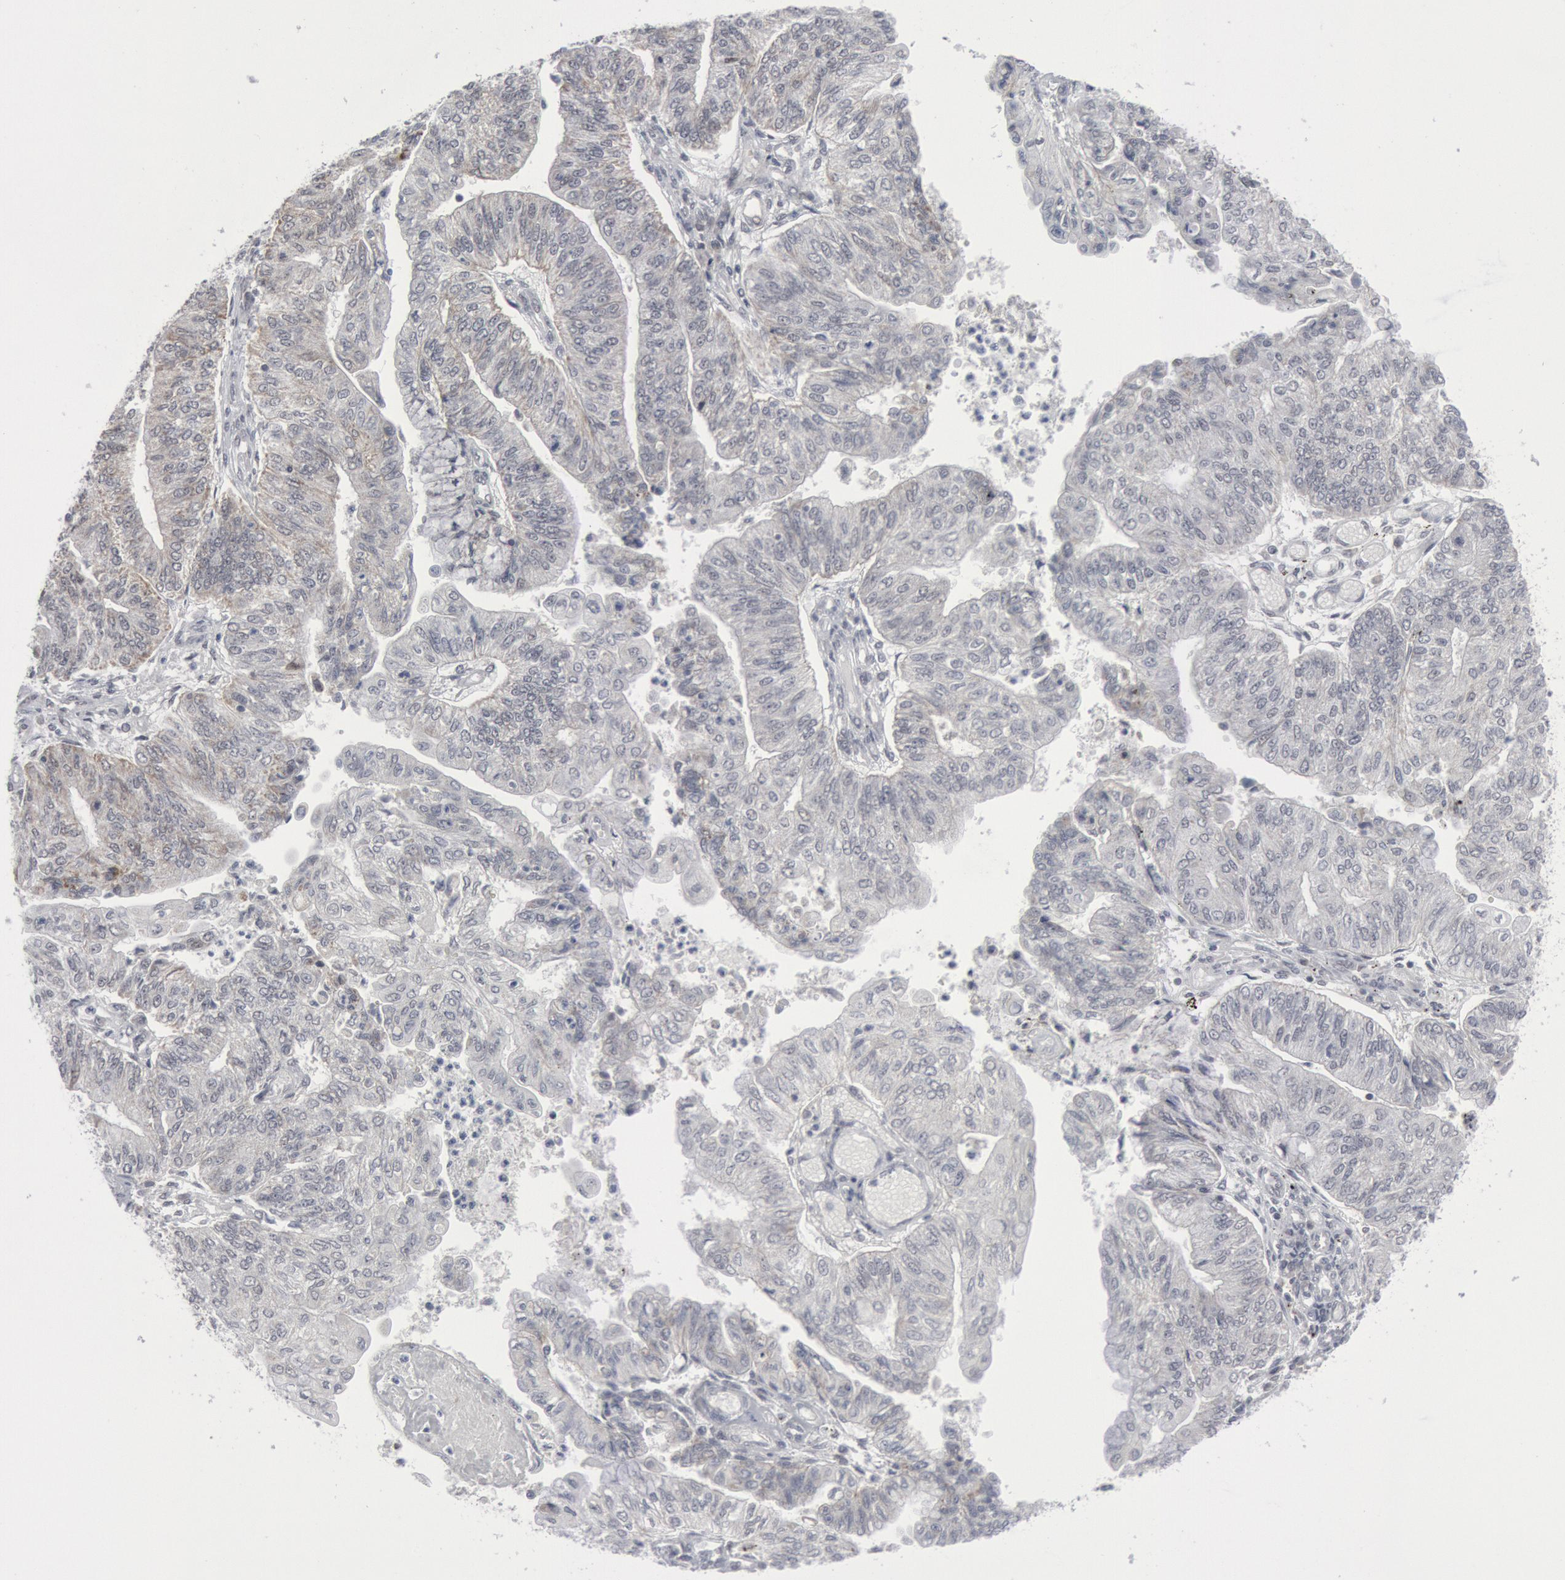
{"staining": {"intensity": "negative", "quantity": "none", "location": "none"}, "tissue": "endometrial cancer", "cell_type": "Tumor cells", "image_type": "cancer", "snomed": [{"axis": "morphology", "description": "Adenocarcinoma, NOS"}, {"axis": "topography", "description": "Endometrium"}], "caption": "DAB immunohistochemical staining of endometrial cancer (adenocarcinoma) shows no significant positivity in tumor cells.", "gene": "CASP9", "patient": {"sex": "female", "age": 59}}